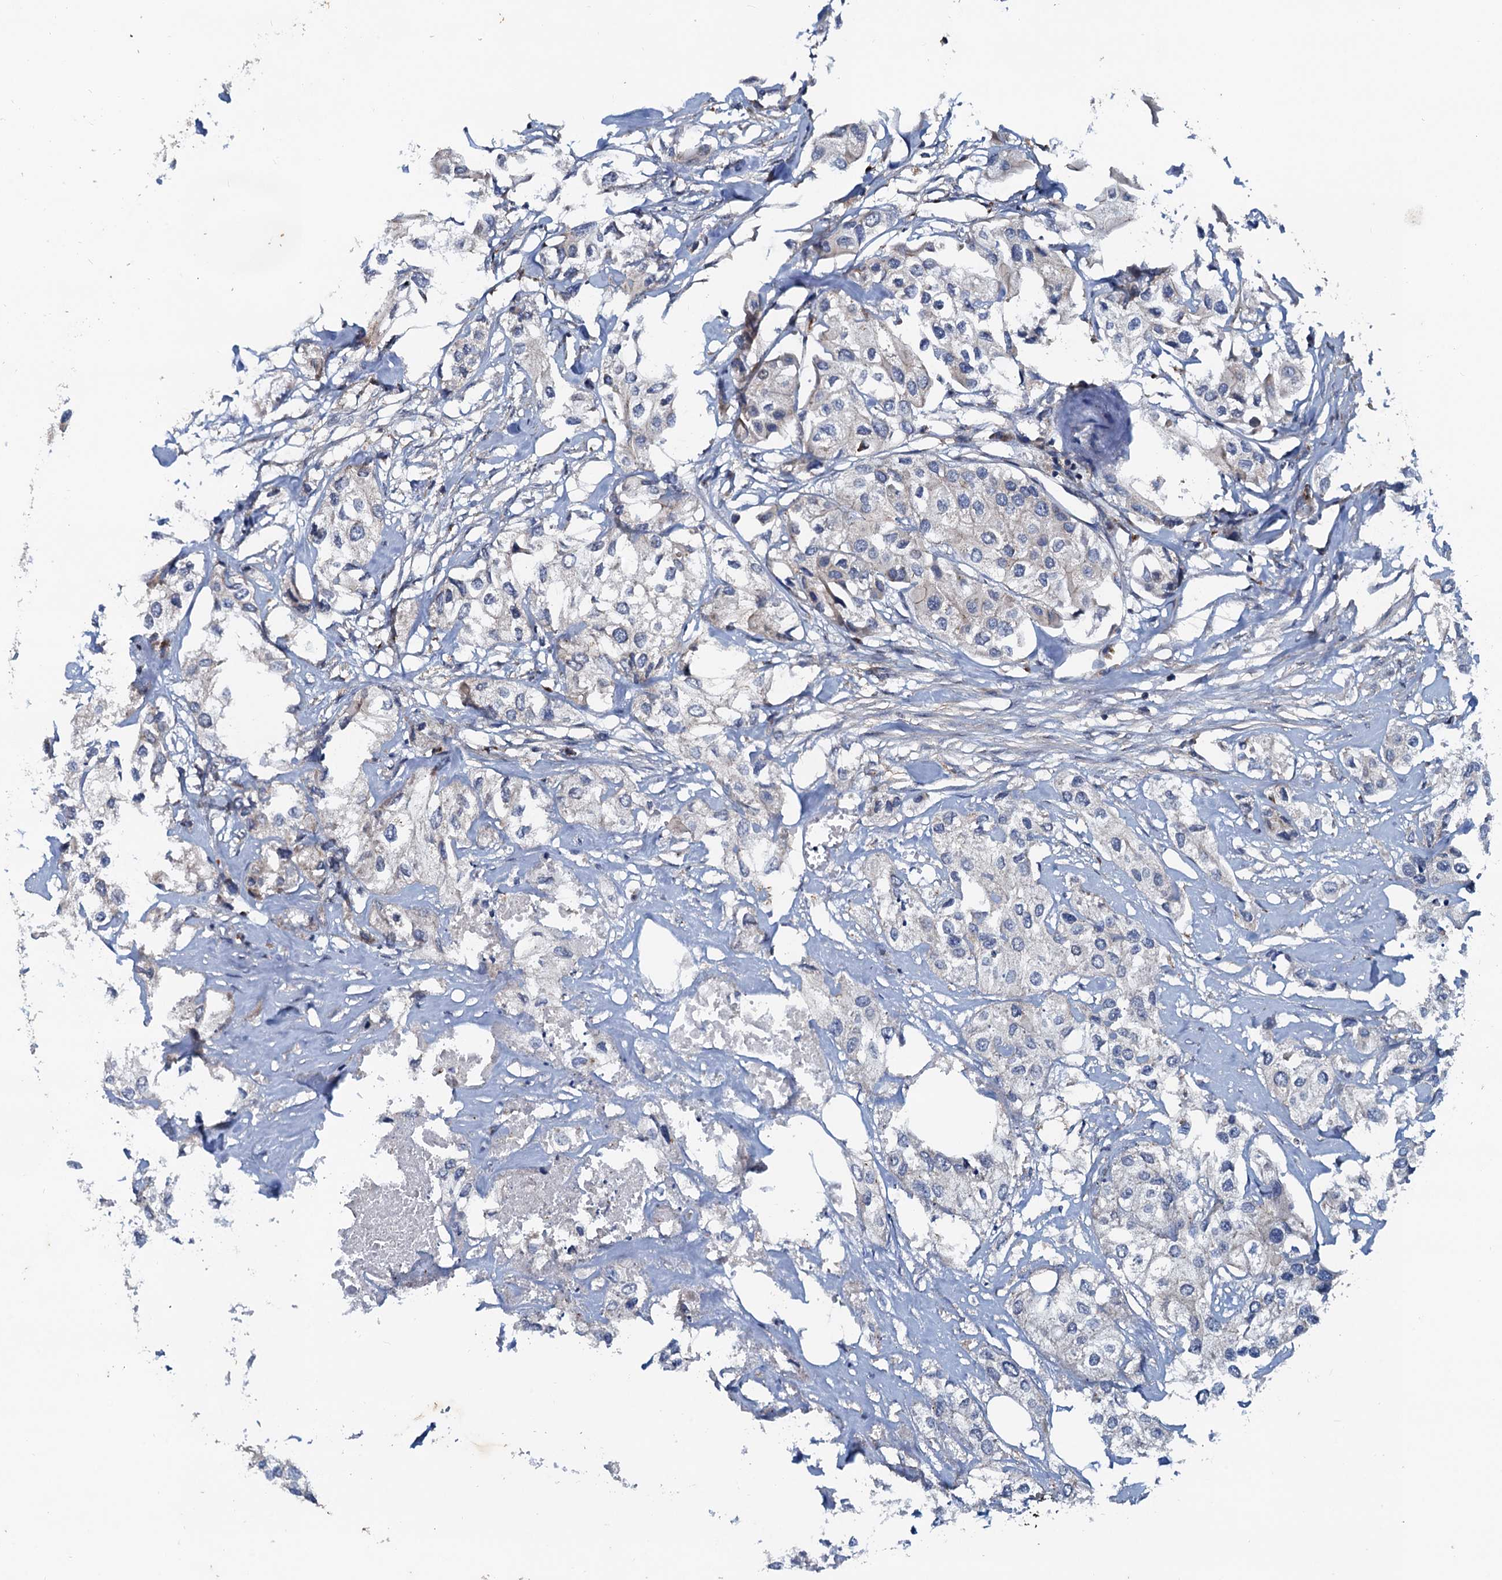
{"staining": {"intensity": "negative", "quantity": "none", "location": "none"}, "tissue": "urothelial cancer", "cell_type": "Tumor cells", "image_type": "cancer", "snomed": [{"axis": "morphology", "description": "Urothelial carcinoma, High grade"}, {"axis": "topography", "description": "Urinary bladder"}], "caption": "Immunohistochemistry of human high-grade urothelial carcinoma demonstrates no staining in tumor cells.", "gene": "EFL1", "patient": {"sex": "male", "age": 64}}